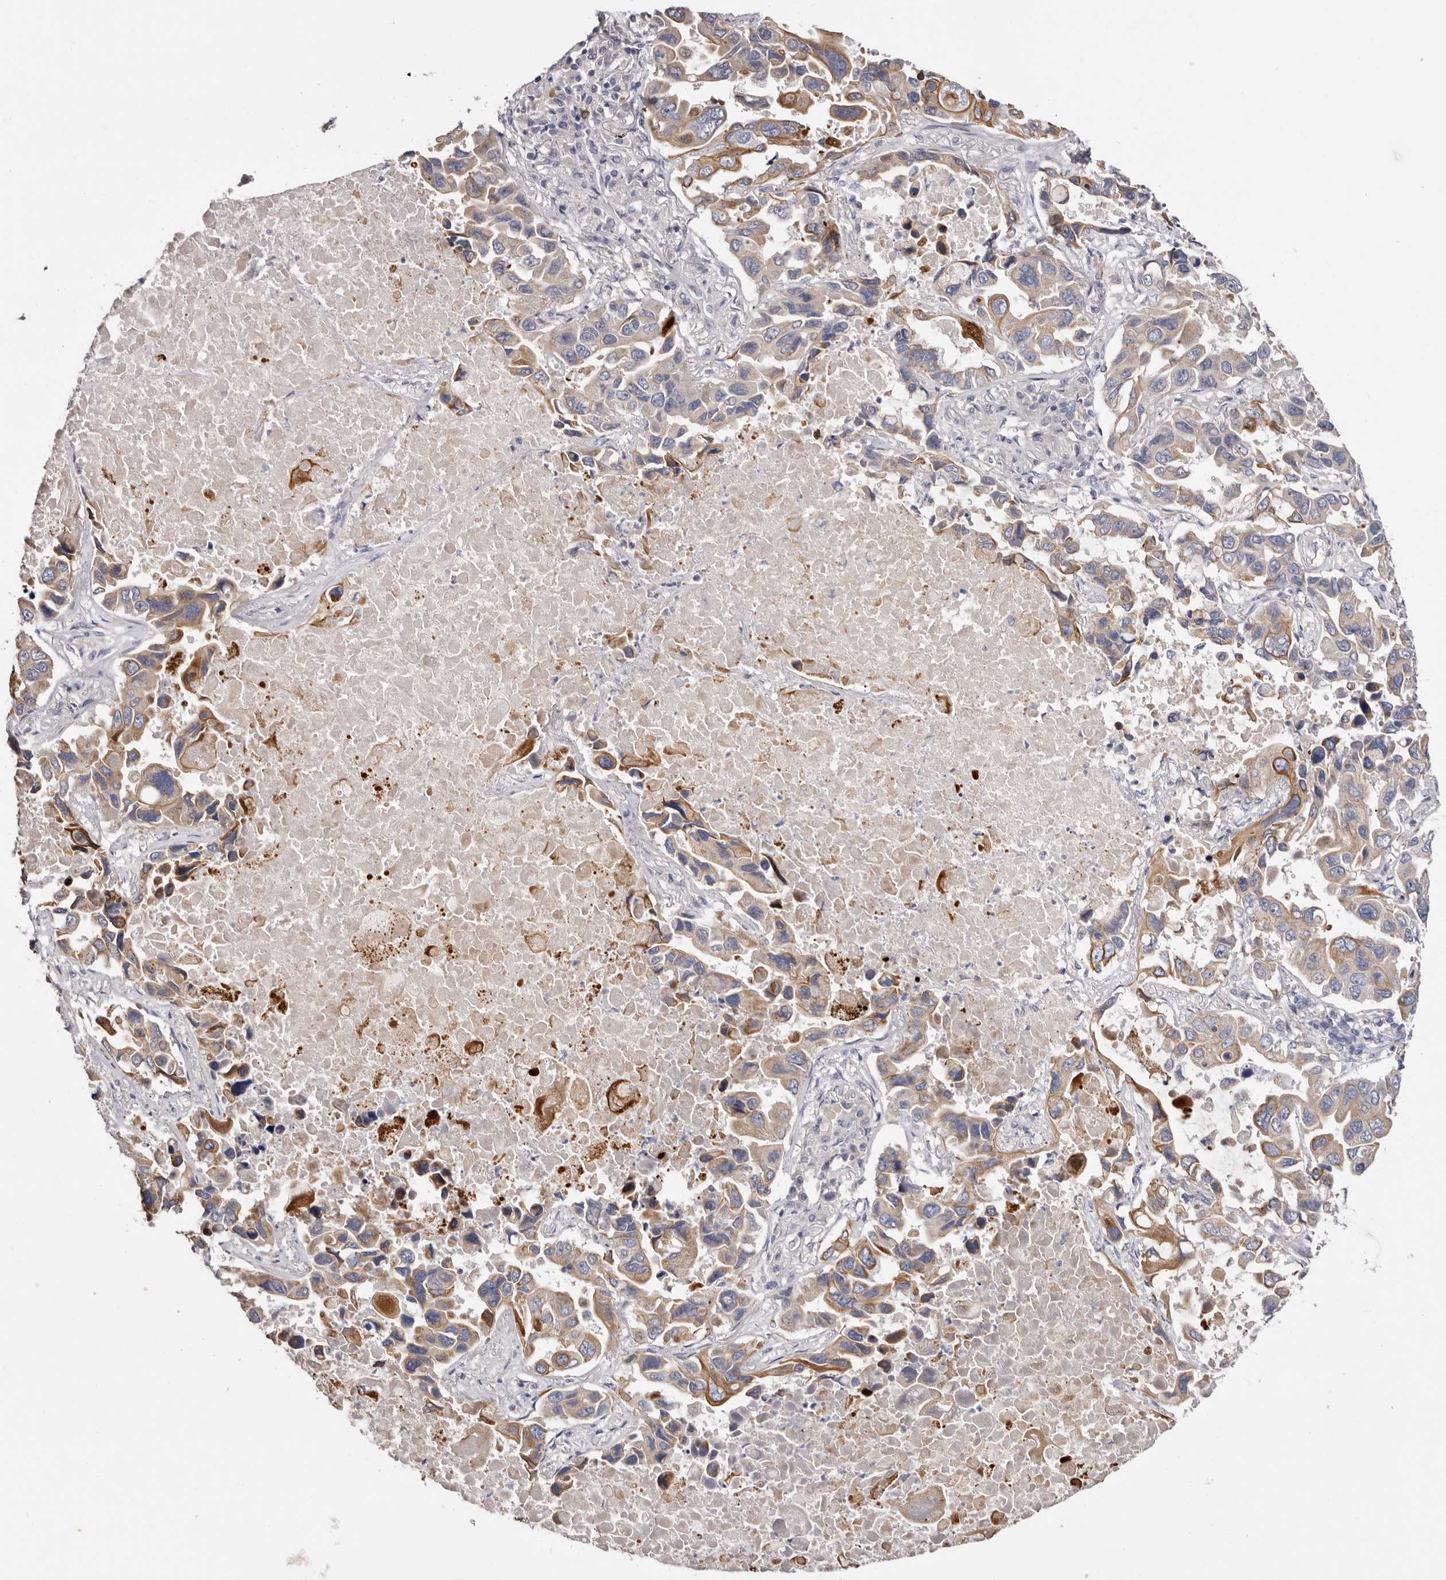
{"staining": {"intensity": "moderate", "quantity": "25%-75%", "location": "cytoplasmic/membranous"}, "tissue": "lung cancer", "cell_type": "Tumor cells", "image_type": "cancer", "snomed": [{"axis": "morphology", "description": "Adenocarcinoma, NOS"}, {"axis": "topography", "description": "Lung"}], "caption": "Adenocarcinoma (lung) stained for a protein (brown) shows moderate cytoplasmic/membranous positive positivity in approximately 25%-75% of tumor cells.", "gene": "STK16", "patient": {"sex": "male", "age": 64}}